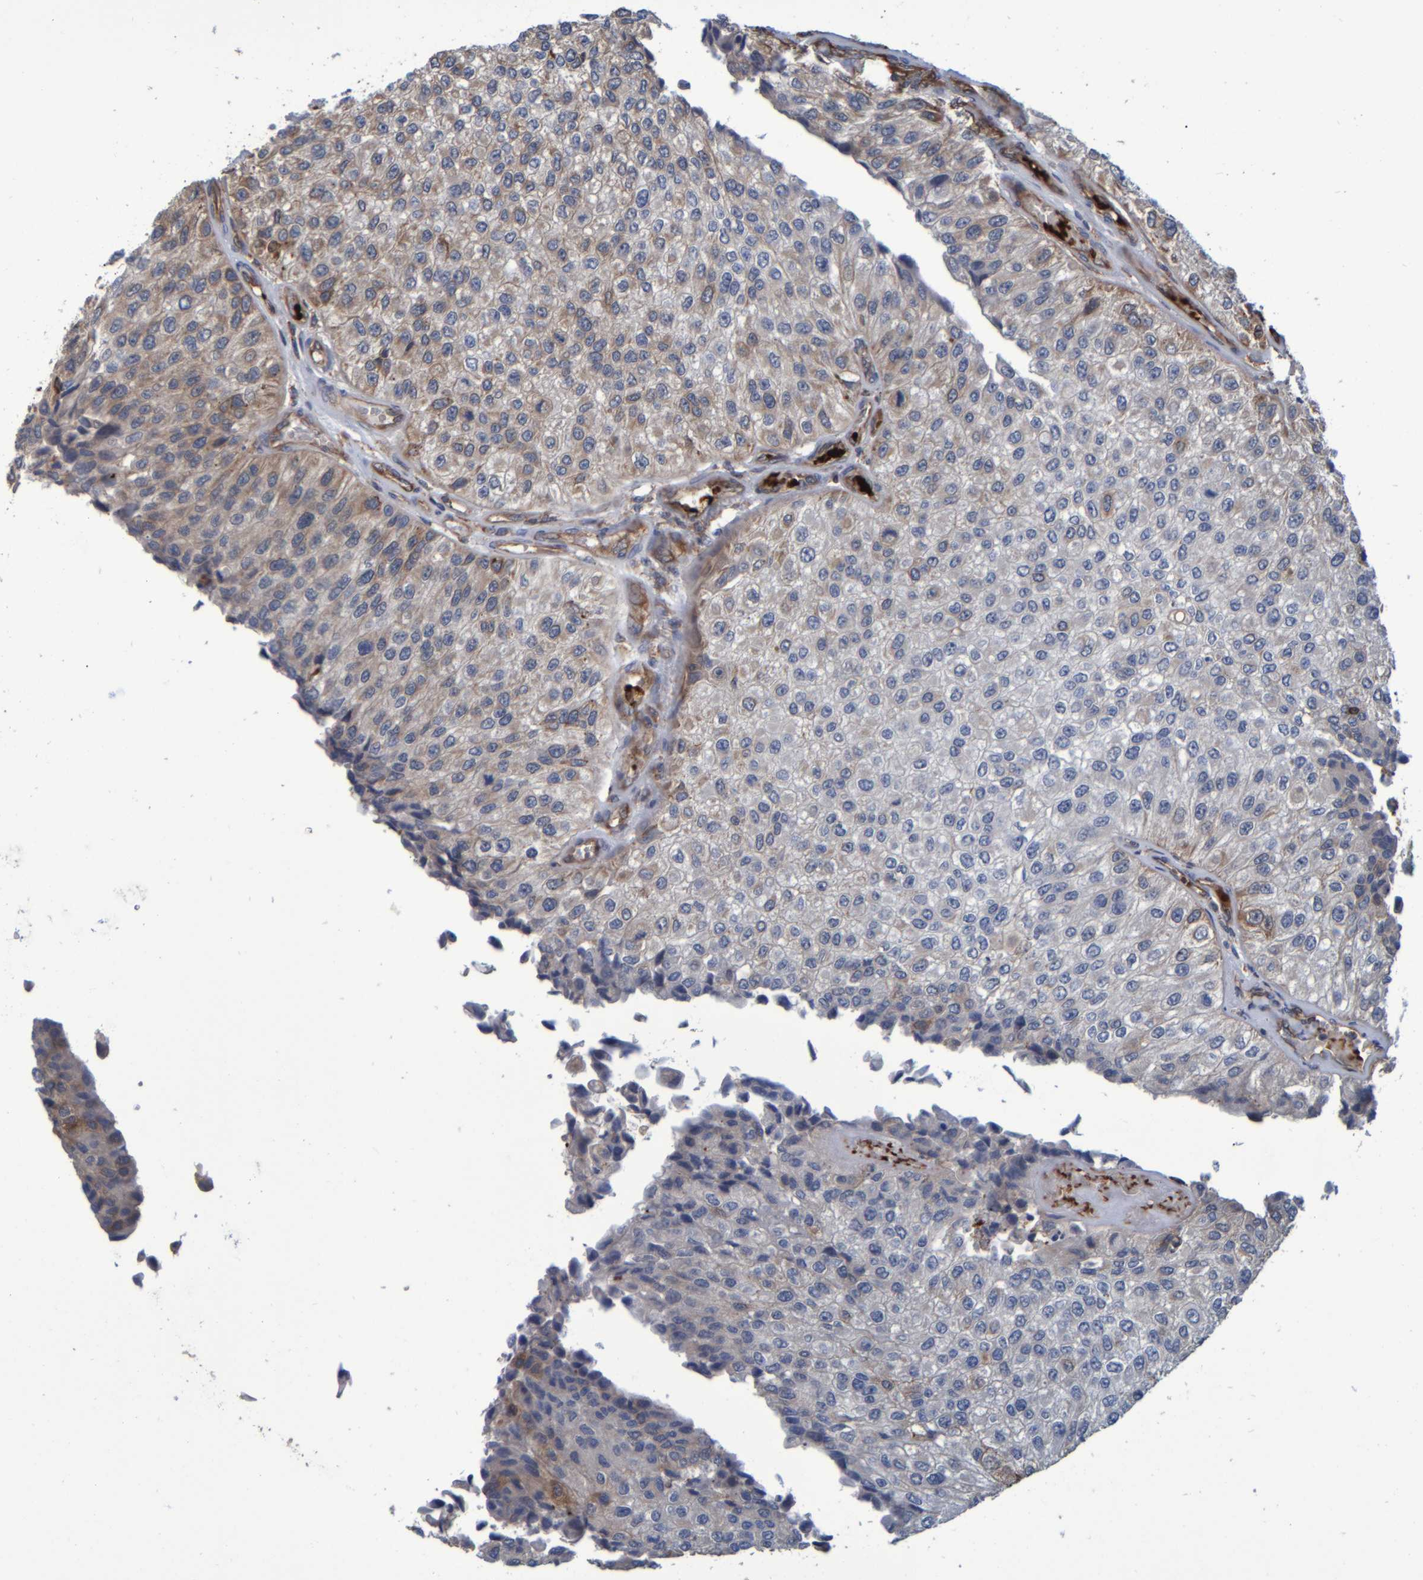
{"staining": {"intensity": "weak", "quantity": "25%-75%", "location": "cytoplasmic/membranous"}, "tissue": "urothelial cancer", "cell_type": "Tumor cells", "image_type": "cancer", "snomed": [{"axis": "morphology", "description": "Urothelial carcinoma, High grade"}, {"axis": "topography", "description": "Kidney"}, {"axis": "topography", "description": "Urinary bladder"}], "caption": "Immunohistochemistry (IHC) image of human urothelial carcinoma (high-grade) stained for a protein (brown), which reveals low levels of weak cytoplasmic/membranous staining in approximately 25%-75% of tumor cells.", "gene": "SPAG5", "patient": {"sex": "male", "age": 77}}